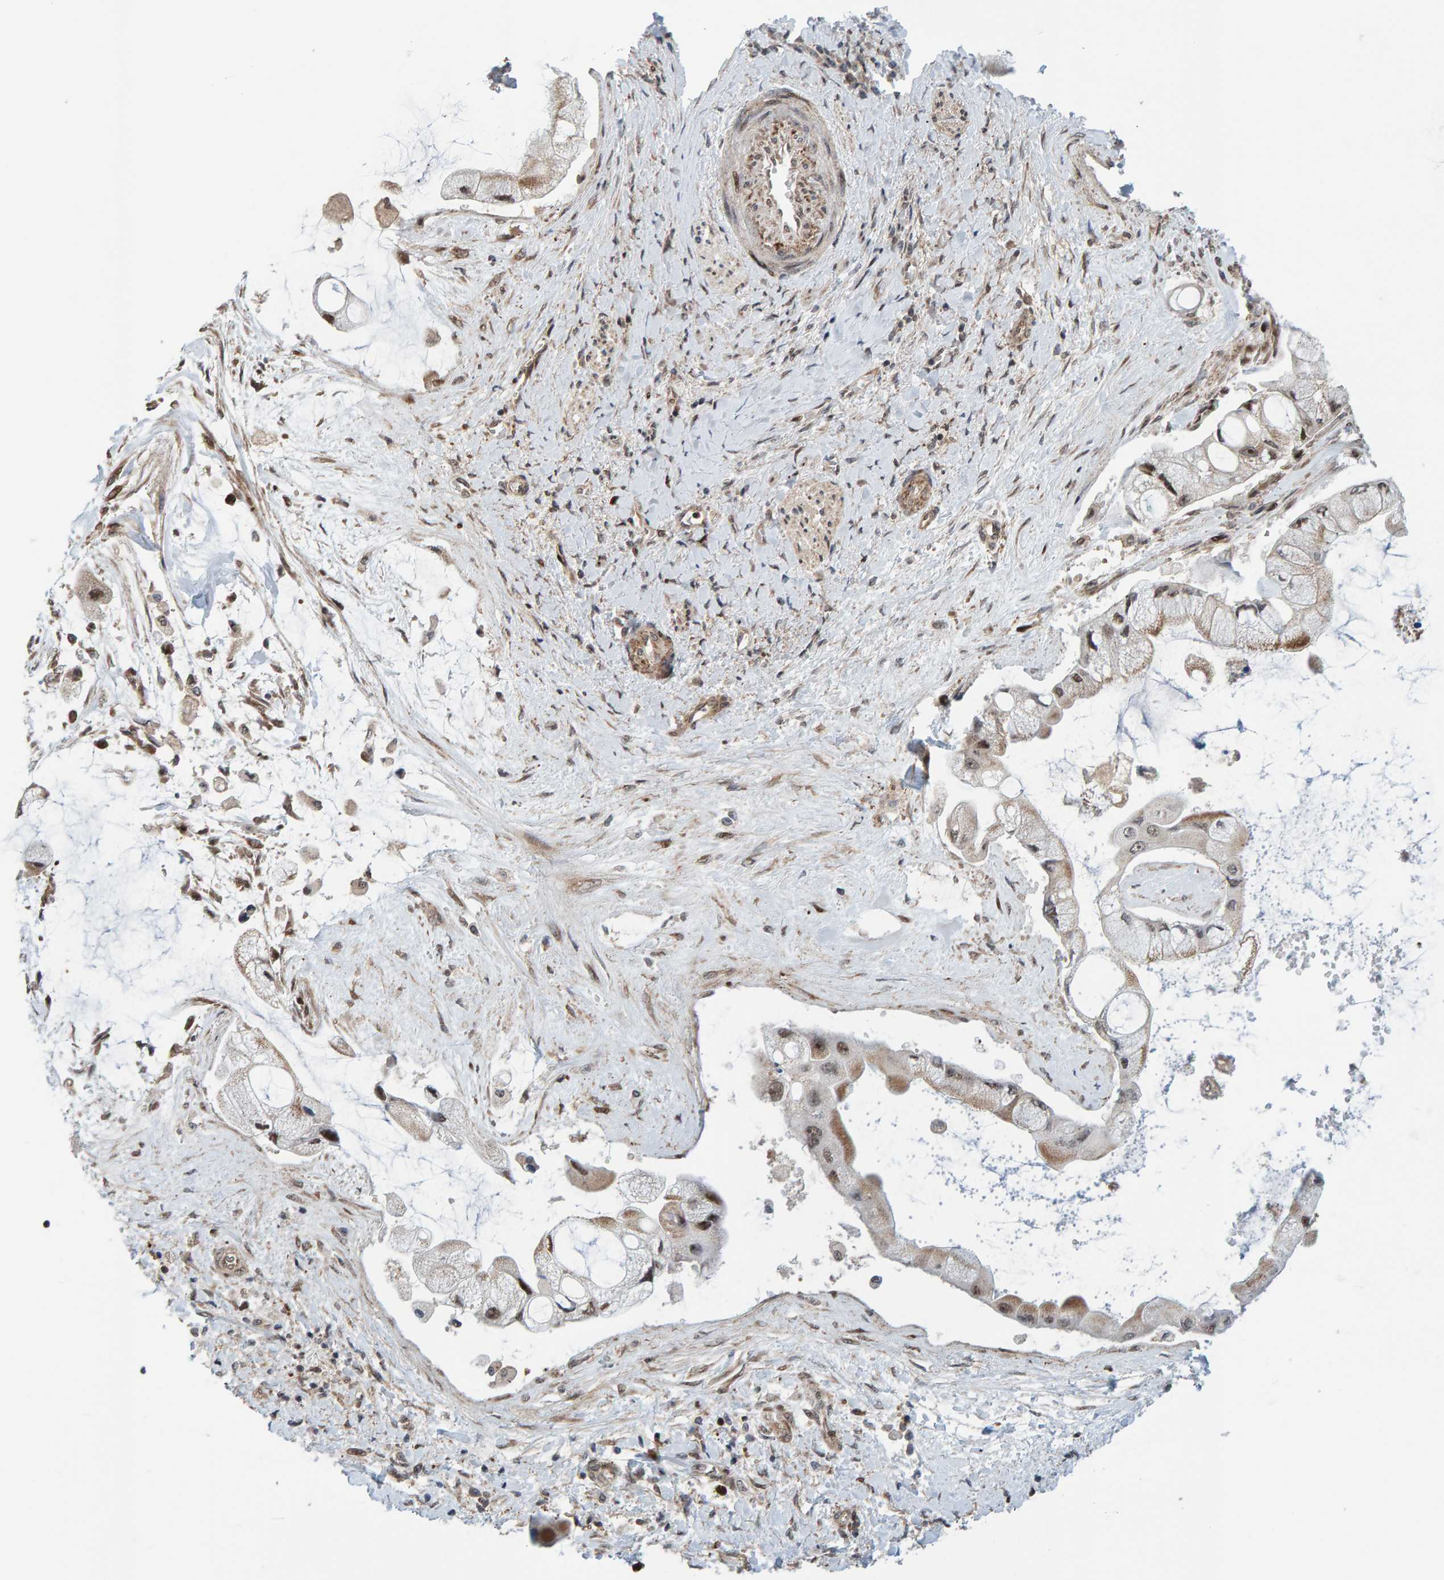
{"staining": {"intensity": "moderate", "quantity": ">75%", "location": "cytoplasmic/membranous,nuclear"}, "tissue": "liver cancer", "cell_type": "Tumor cells", "image_type": "cancer", "snomed": [{"axis": "morphology", "description": "Cholangiocarcinoma"}, {"axis": "topography", "description": "Liver"}], "caption": "Approximately >75% of tumor cells in human cholangiocarcinoma (liver) demonstrate moderate cytoplasmic/membranous and nuclear protein staining as visualized by brown immunohistochemical staining.", "gene": "ZNF366", "patient": {"sex": "male", "age": 50}}